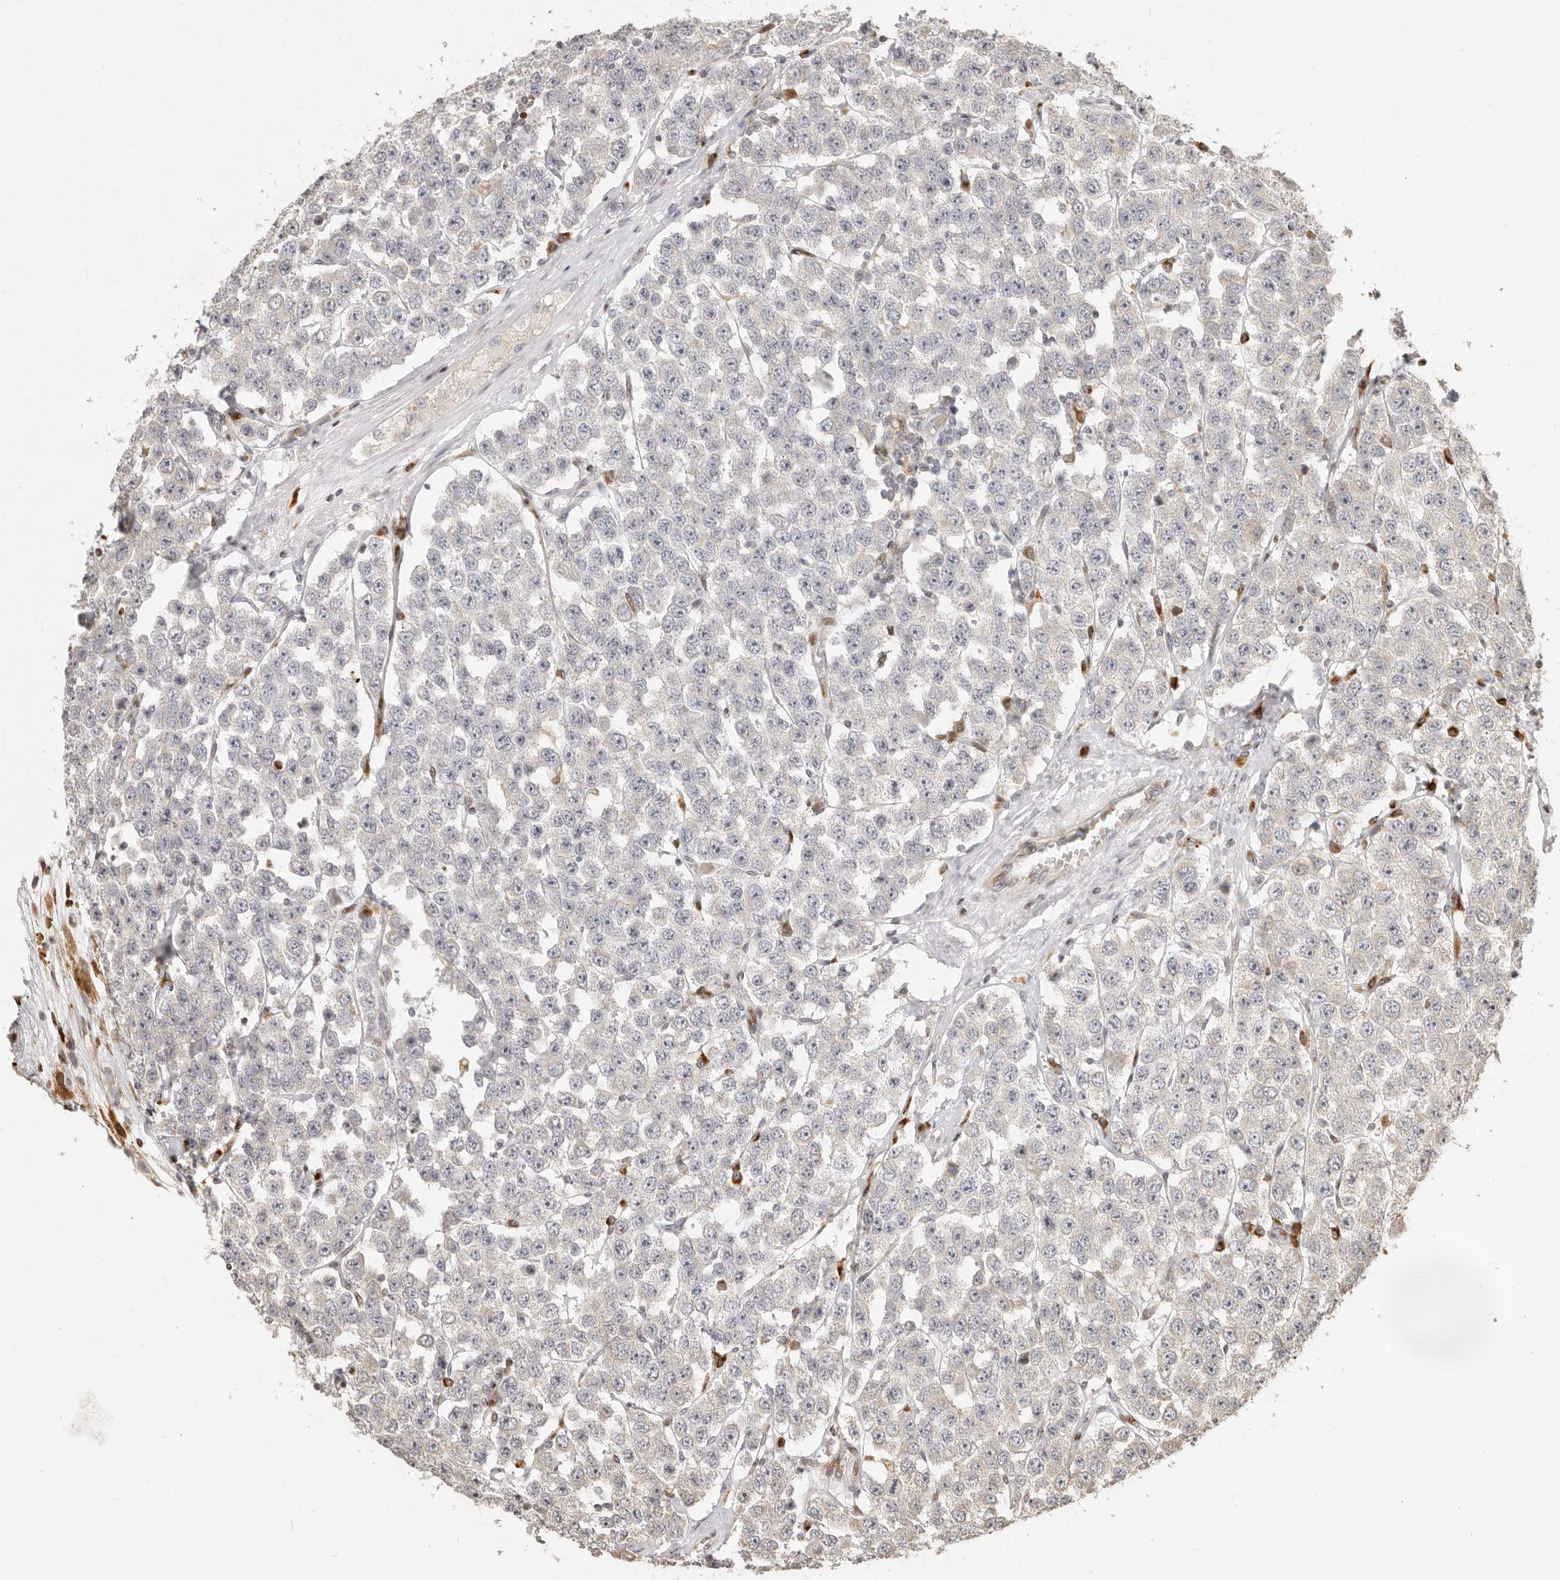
{"staining": {"intensity": "negative", "quantity": "none", "location": "none"}, "tissue": "testis cancer", "cell_type": "Tumor cells", "image_type": "cancer", "snomed": [{"axis": "morphology", "description": "Seminoma, NOS"}, {"axis": "topography", "description": "Testis"}], "caption": "Testis cancer was stained to show a protein in brown. There is no significant positivity in tumor cells.", "gene": "TRIM4", "patient": {"sex": "male", "age": 28}}